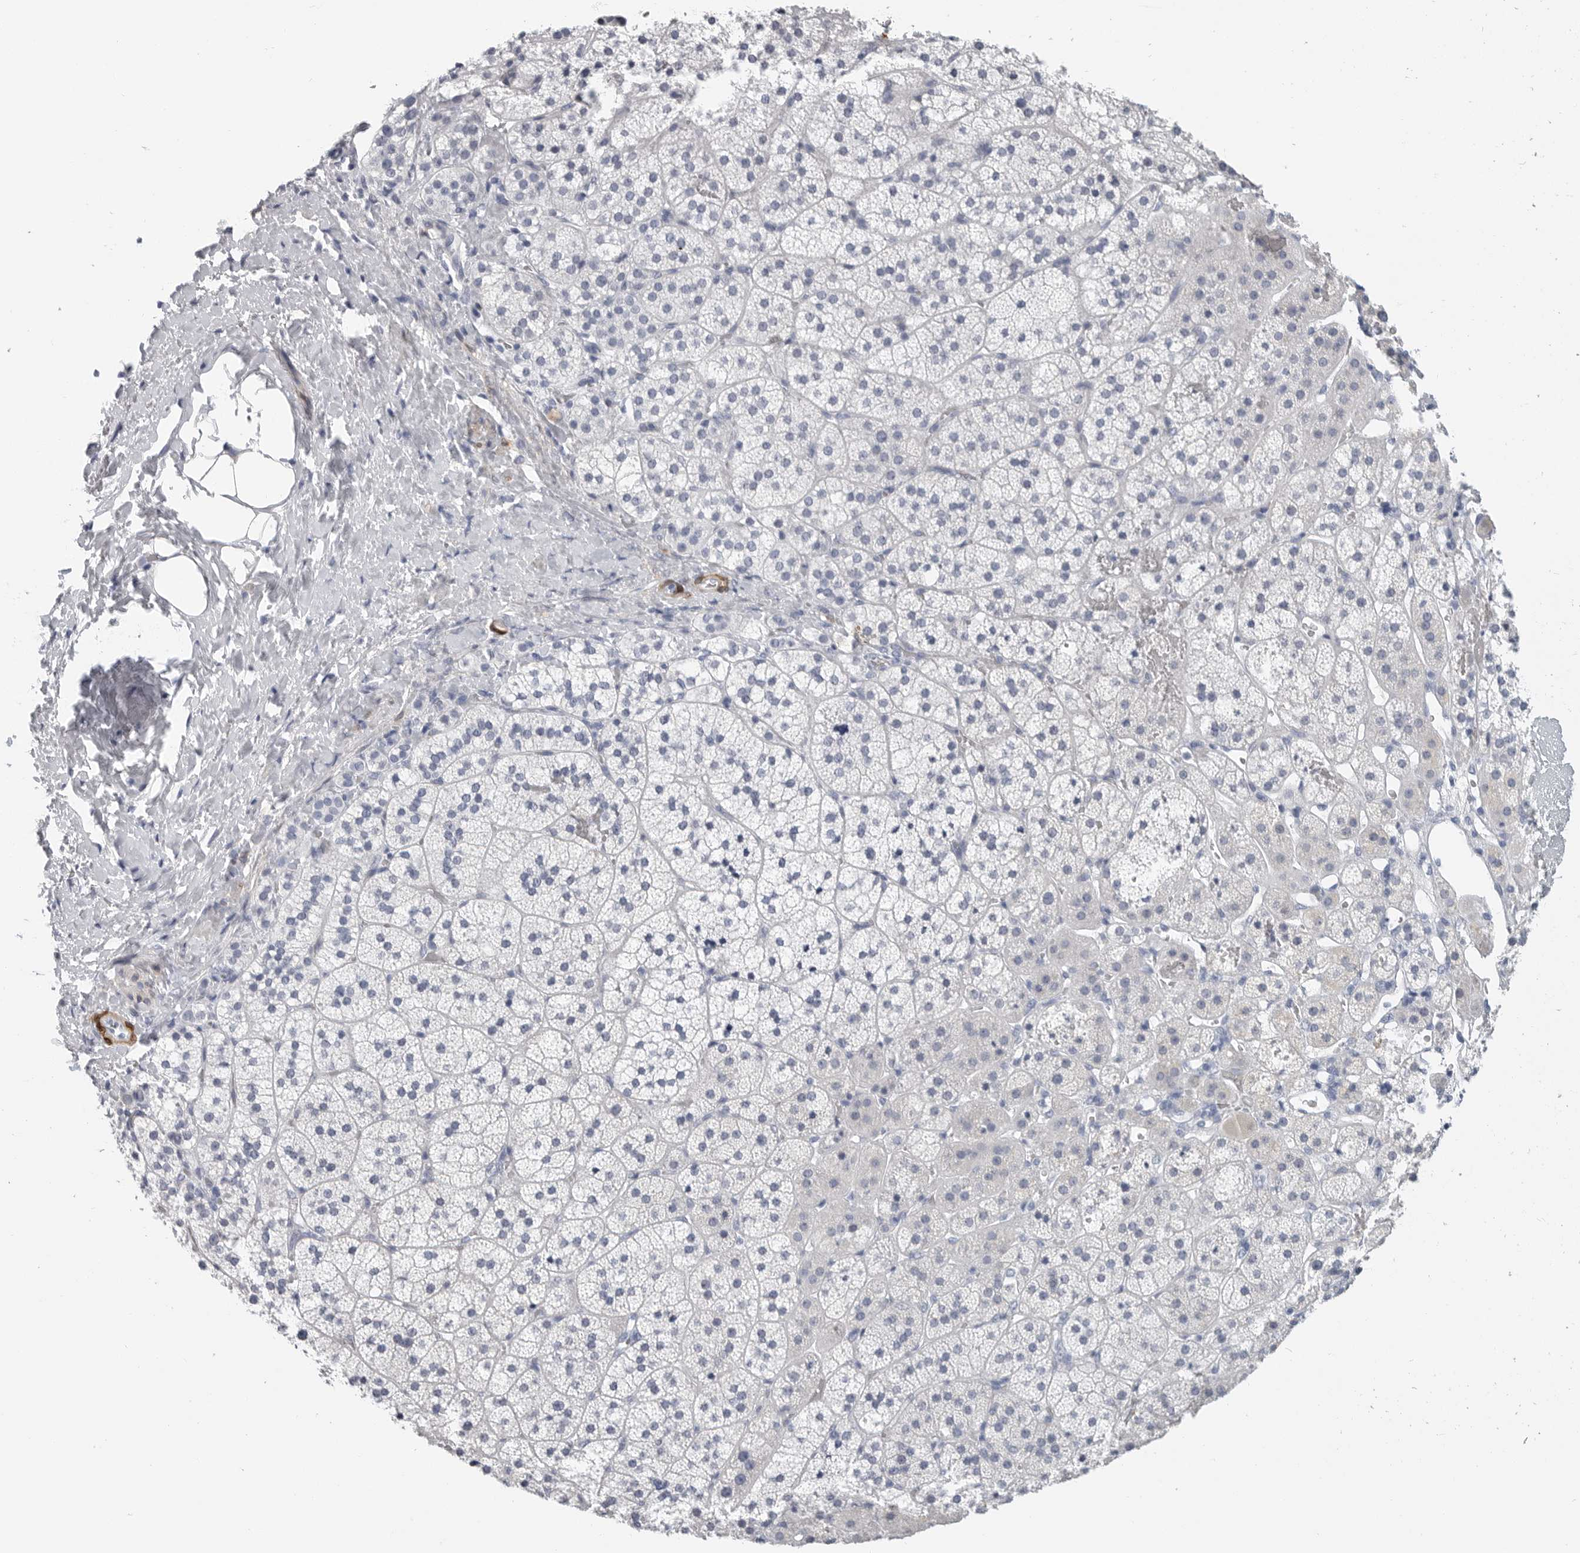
{"staining": {"intensity": "negative", "quantity": "none", "location": "none"}, "tissue": "adrenal gland", "cell_type": "Glandular cells", "image_type": "normal", "snomed": [{"axis": "morphology", "description": "Normal tissue, NOS"}, {"axis": "topography", "description": "Adrenal gland"}], "caption": "The immunohistochemistry image has no significant positivity in glandular cells of adrenal gland.", "gene": "PLN", "patient": {"sex": "female", "age": 44}}